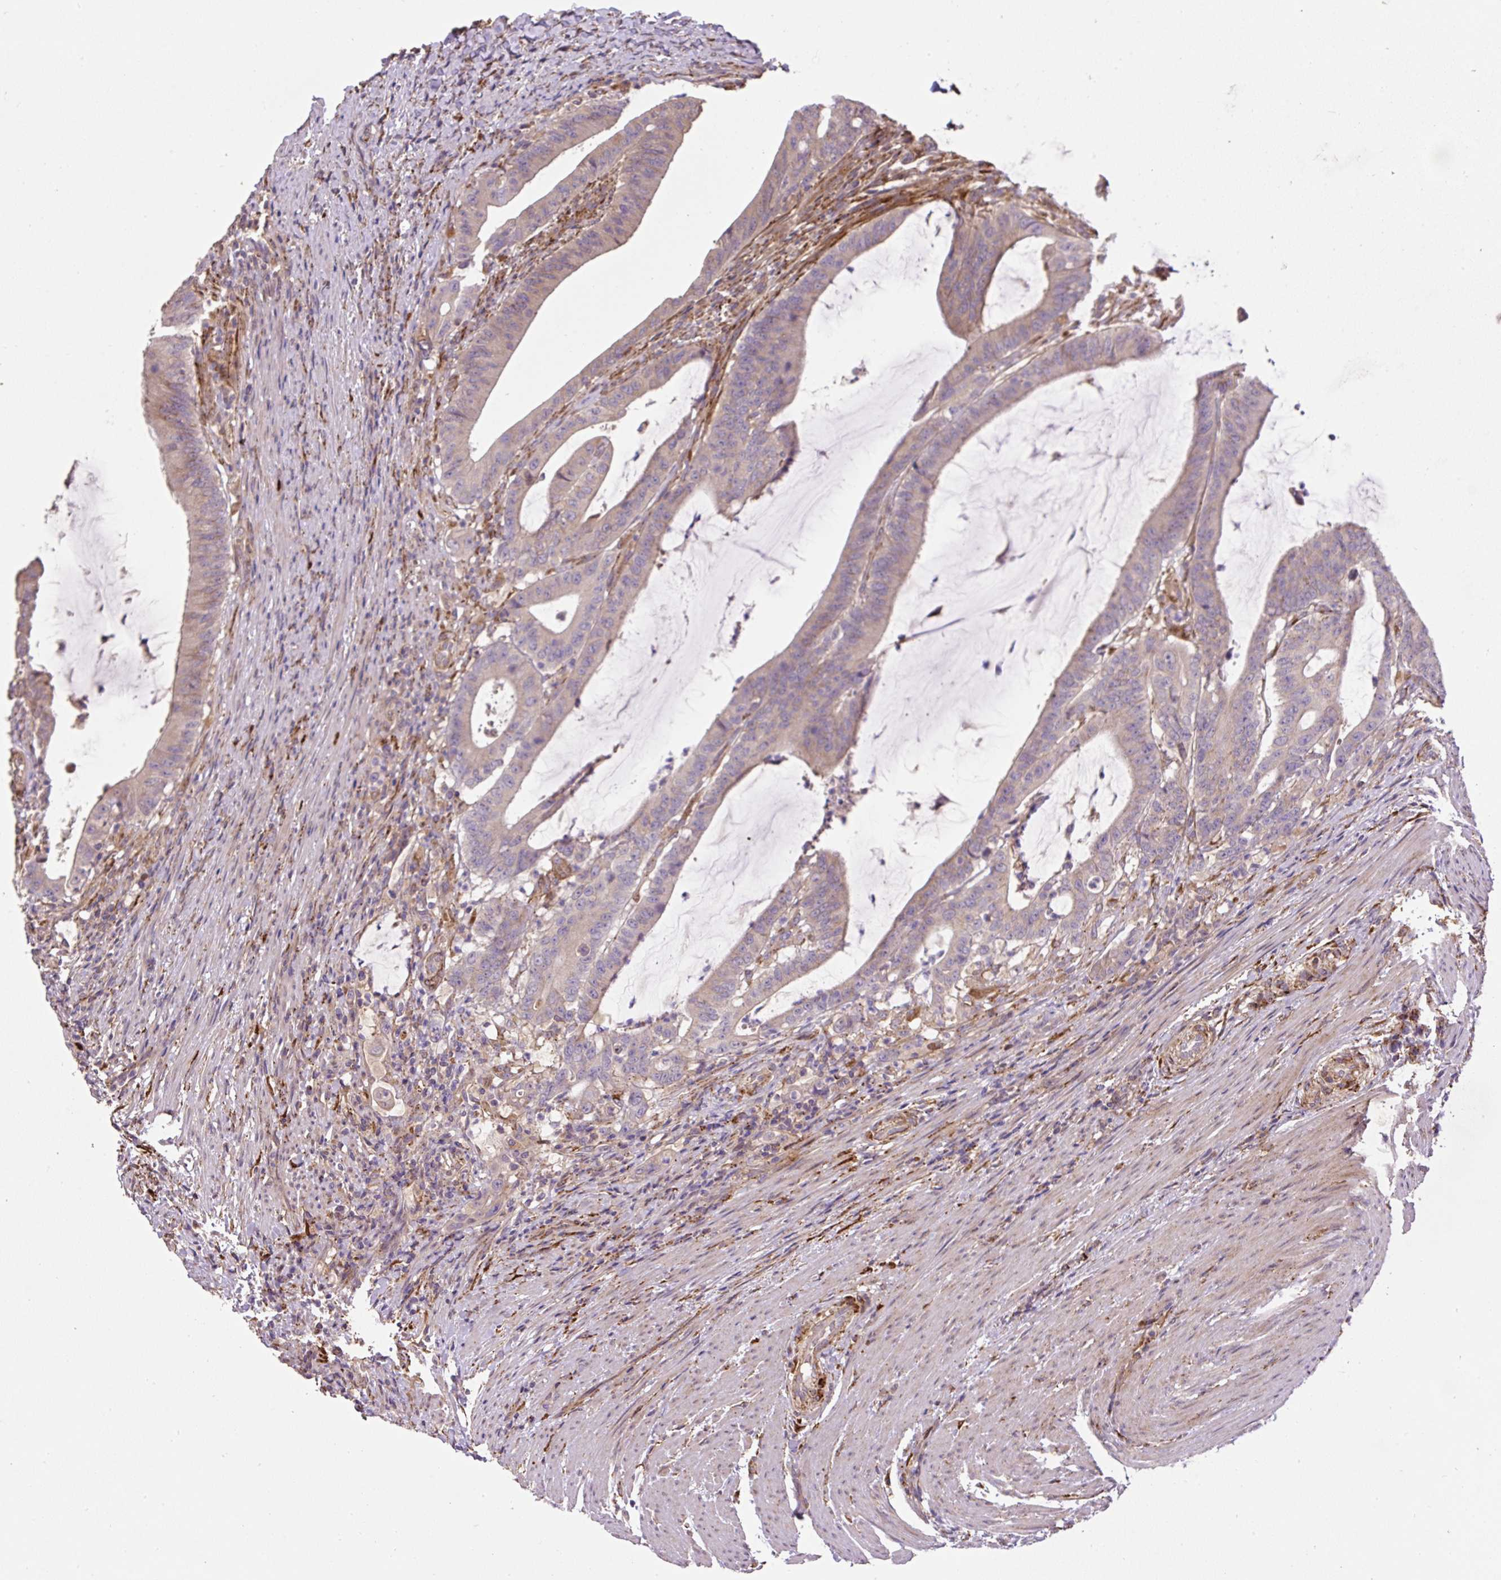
{"staining": {"intensity": "weak", "quantity": "<25%", "location": "cytoplasmic/membranous"}, "tissue": "colorectal cancer", "cell_type": "Tumor cells", "image_type": "cancer", "snomed": [{"axis": "morphology", "description": "Adenocarcinoma, NOS"}, {"axis": "topography", "description": "Colon"}], "caption": "This is an immunohistochemistry photomicrograph of adenocarcinoma (colorectal). There is no expression in tumor cells.", "gene": "RNF170", "patient": {"sex": "female", "age": 43}}